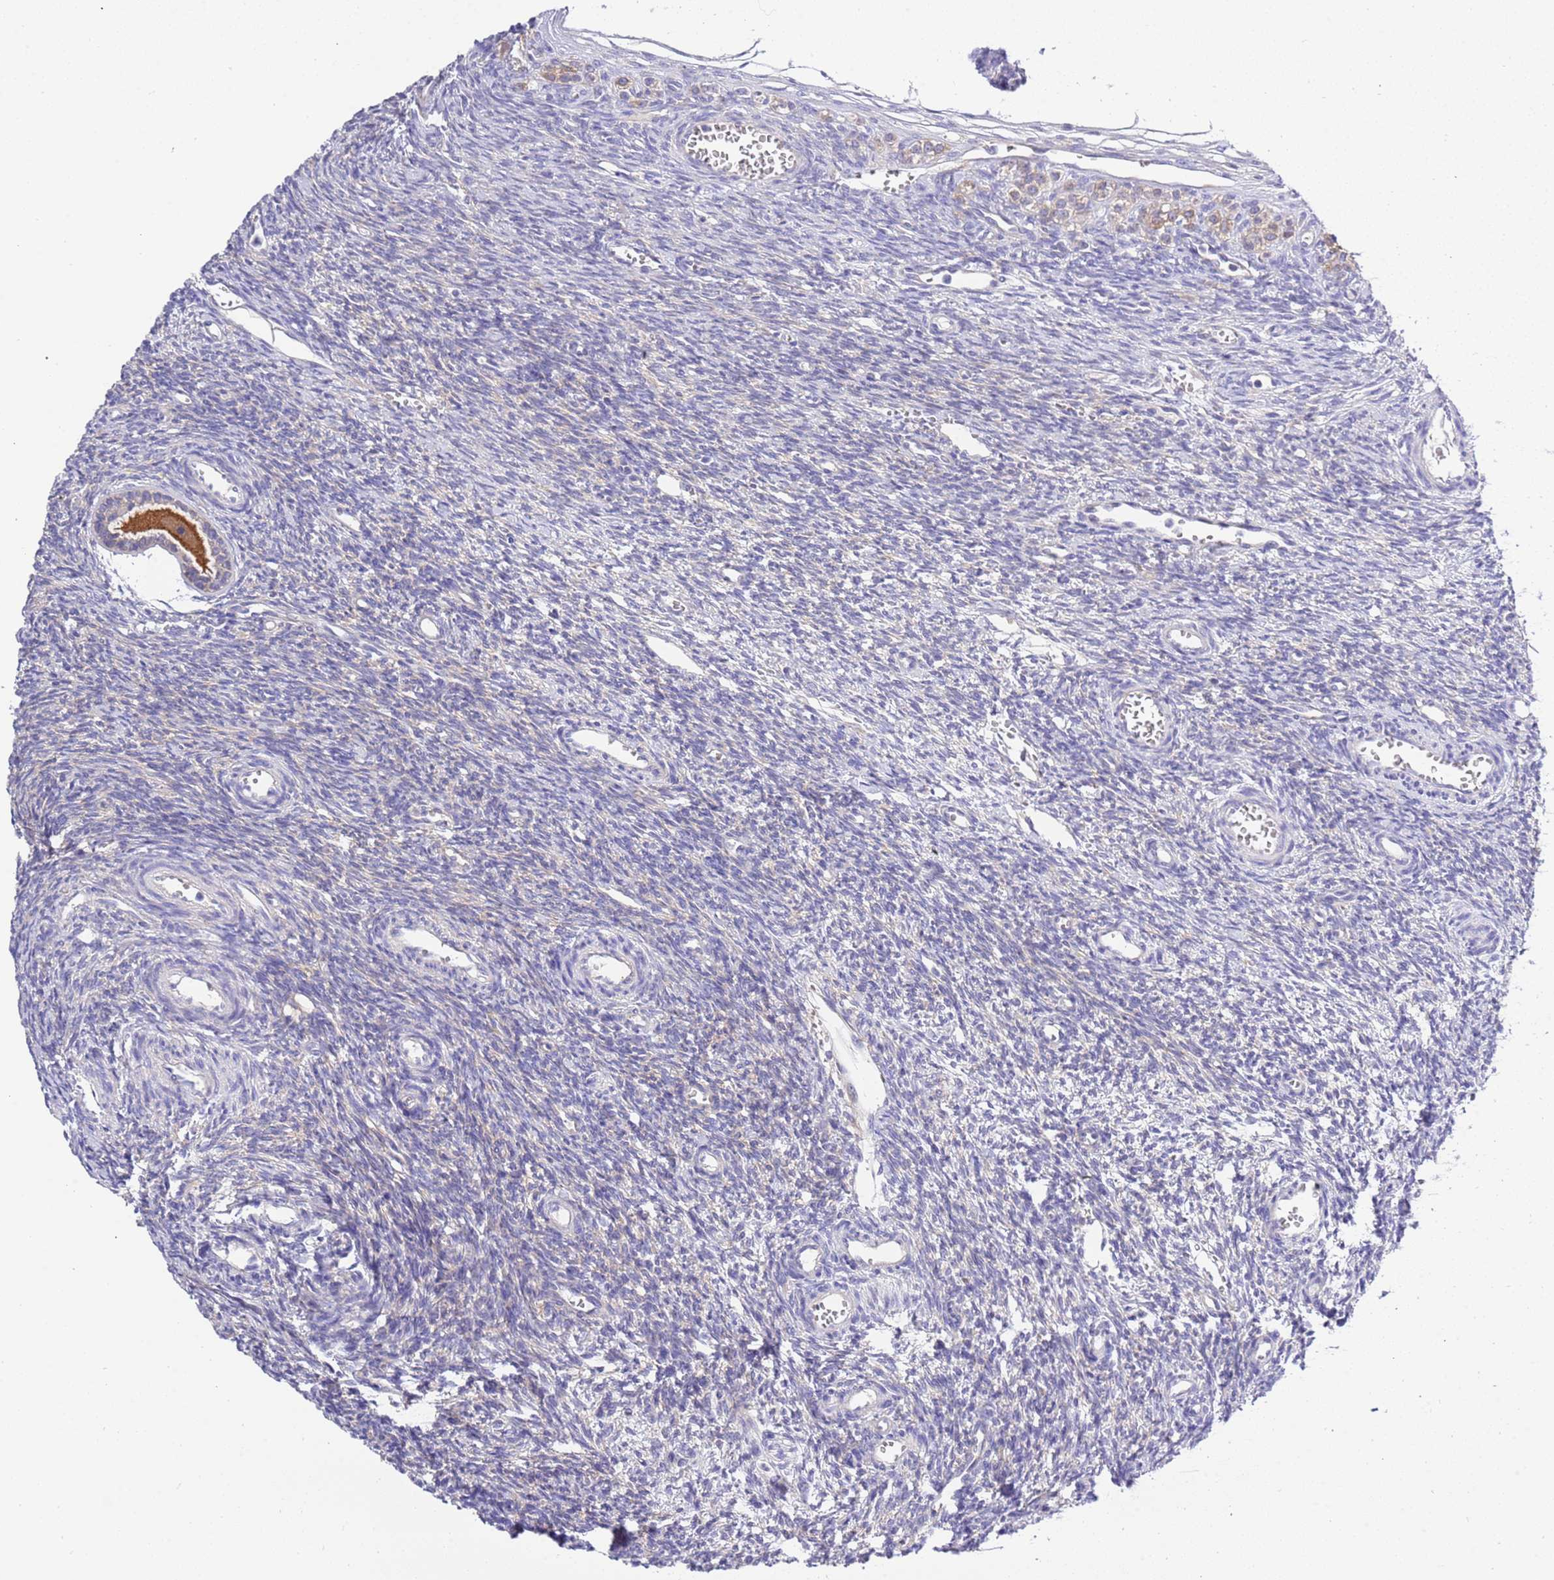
{"staining": {"intensity": "moderate", "quantity": "25%-75%", "location": "cytoplasmic/membranous"}, "tissue": "ovary", "cell_type": "Follicle cells", "image_type": "normal", "snomed": [{"axis": "morphology", "description": "Normal tissue, NOS"}, {"axis": "topography", "description": "Ovary"}], "caption": "DAB immunohistochemical staining of normal ovary demonstrates moderate cytoplasmic/membranous protein positivity in approximately 25%-75% of follicle cells. (DAB (3,3'-diaminobenzidine) IHC with brightfield microscopy, high magnification).", "gene": "STIP1", "patient": {"sex": "female", "age": 39}}